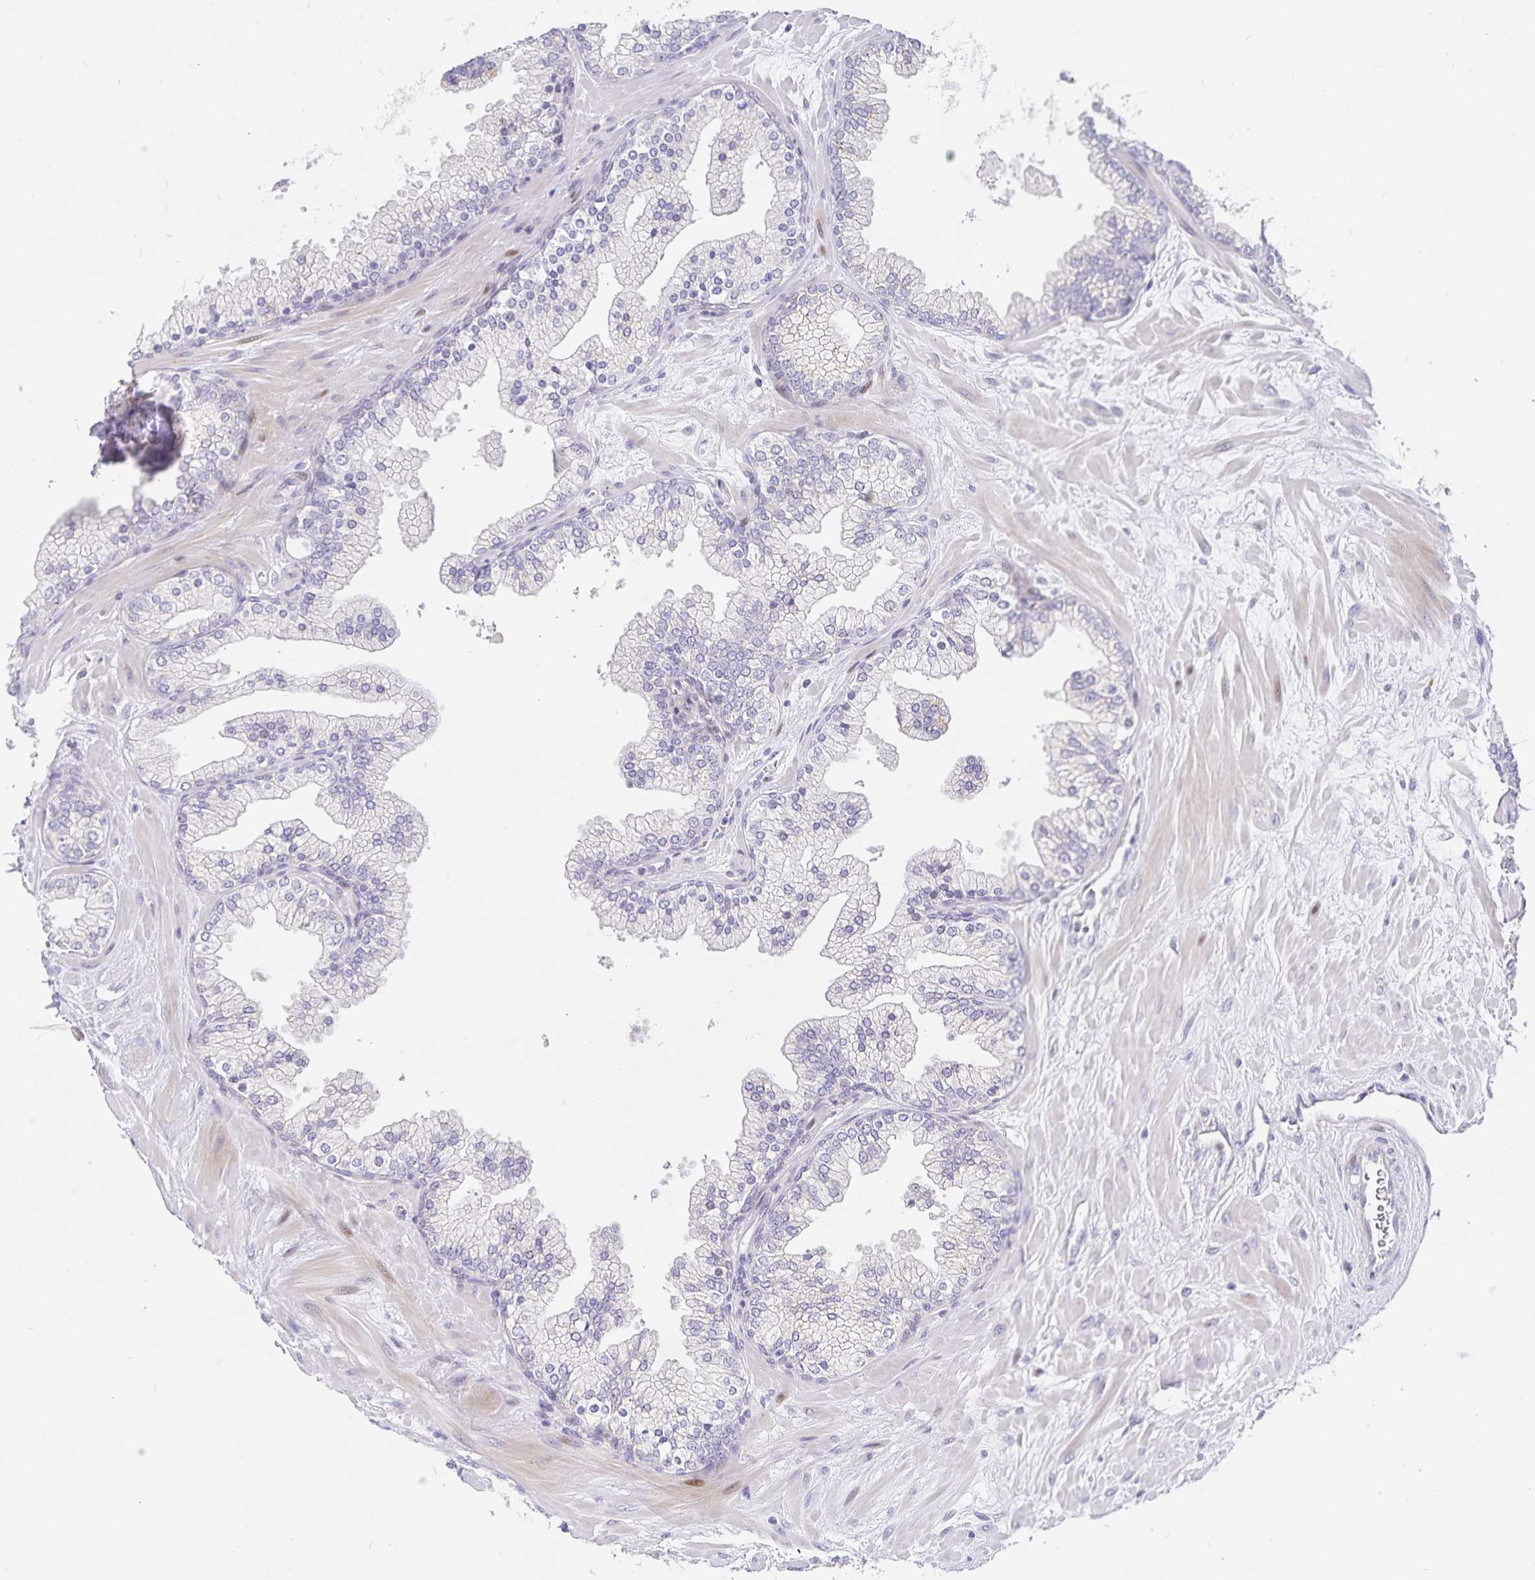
{"staining": {"intensity": "negative", "quantity": "none", "location": "none"}, "tissue": "prostate", "cell_type": "Glandular cells", "image_type": "normal", "snomed": [{"axis": "morphology", "description": "Normal tissue, NOS"}, {"axis": "topography", "description": "Prostate"}, {"axis": "topography", "description": "Peripheral nerve tissue"}], "caption": "Immunohistochemistry histopathology image of benign prostate: human prostate stained with DAB (3,3'-diaminobenzidine) exhibits no significant protein expression in glandular cells.", "gene": "KBTBD13", "patient": {"sex": "male", "age": 61}}